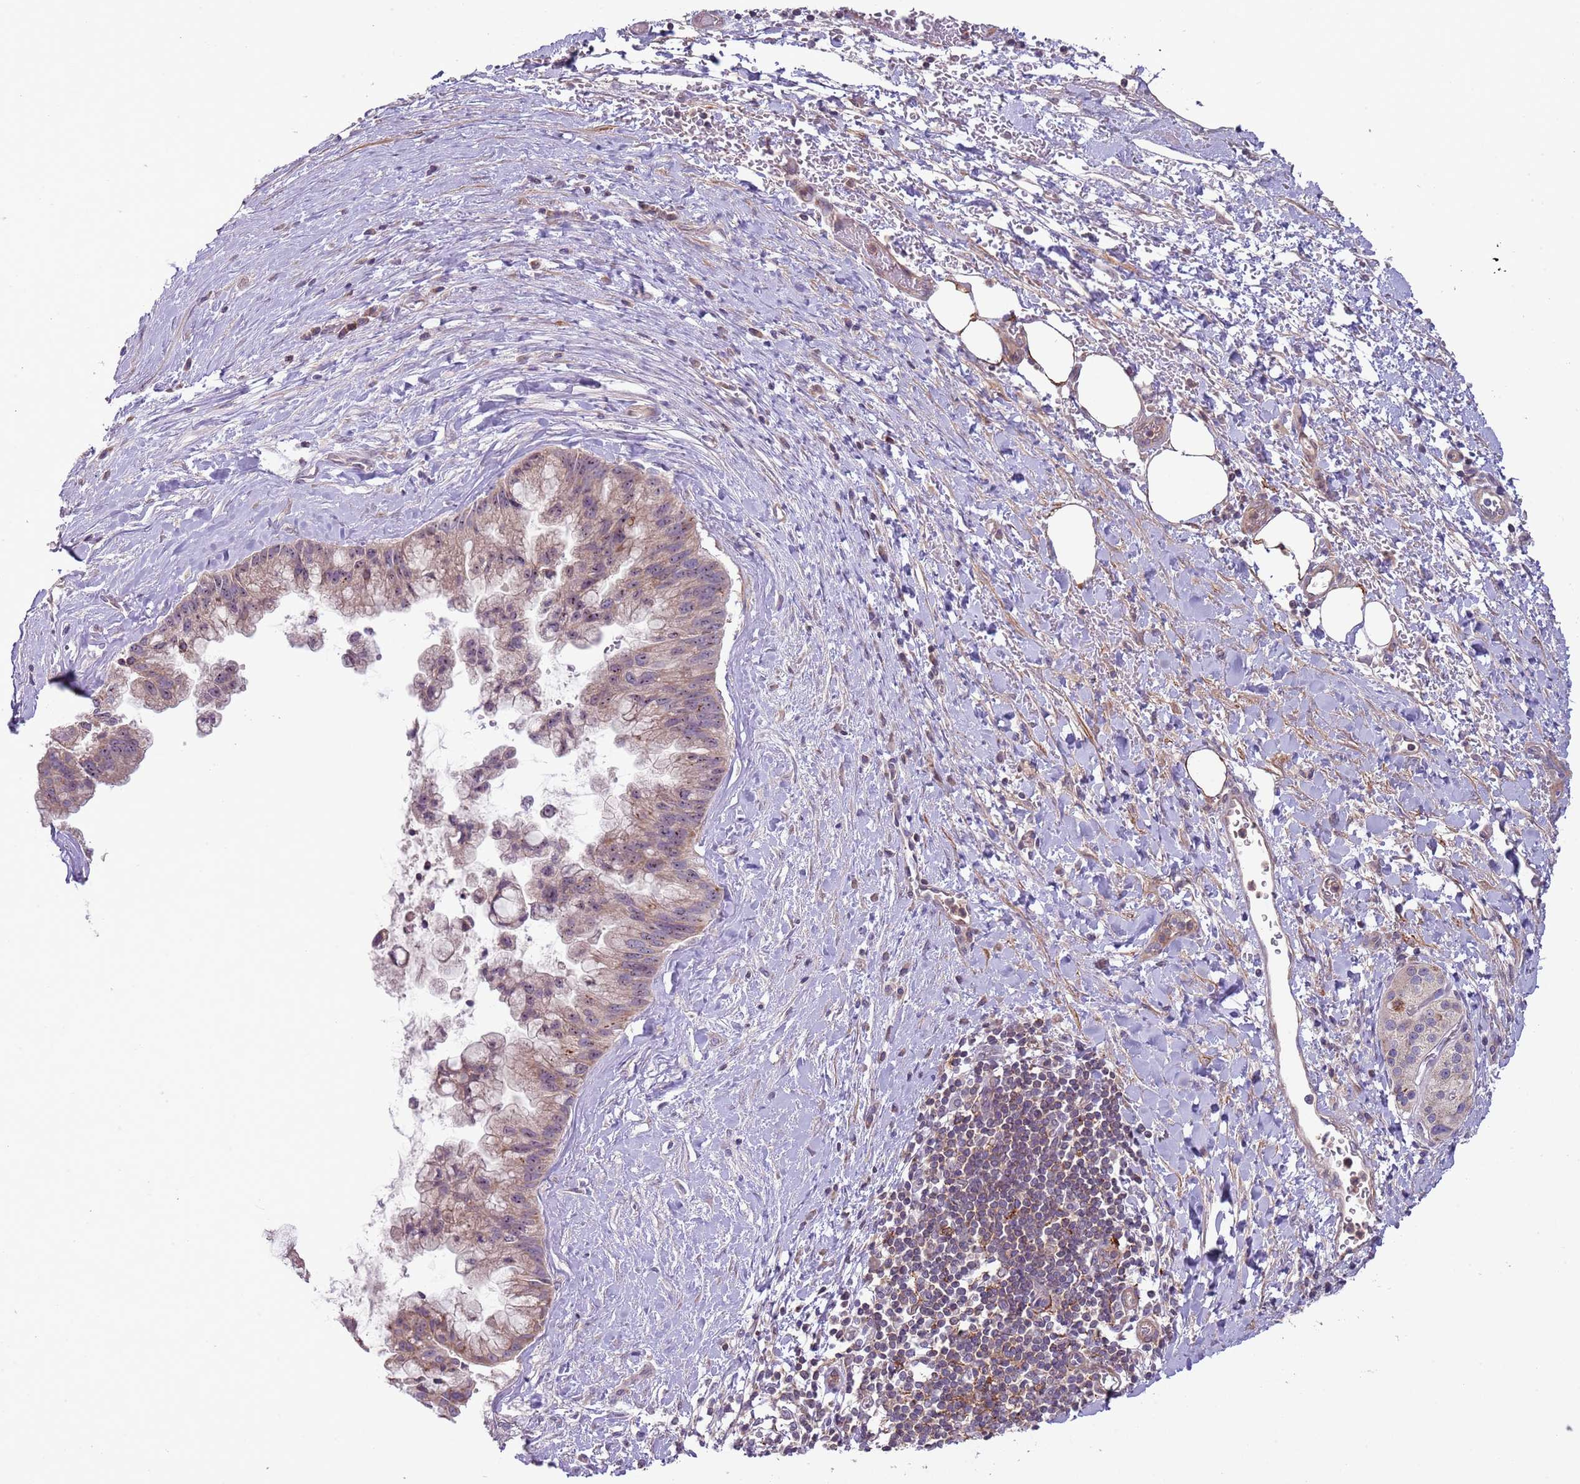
{"staining": {"intensity": "weak", "quantity": "25%-75%", "location": "cytoplasmic/membranous"}, "tissue": "pancreatic cancer", "cell_type": "Tumor cells", "image_type": "cancer", "snomed": [{"axis": "morphology", "description": "Adenocarcinoma, NOS"}, {"axis": "topography", "description": "Pancreas"}], "caption": "Immunohistochemical staining of pancreatic adenocarcinoma reveals low levels of weak cytoplasmic/membranous expression in approximately 25%-75% of tumor cells.", "gene": "DTD2", "patient": {"sex": "male", "age": 73}}